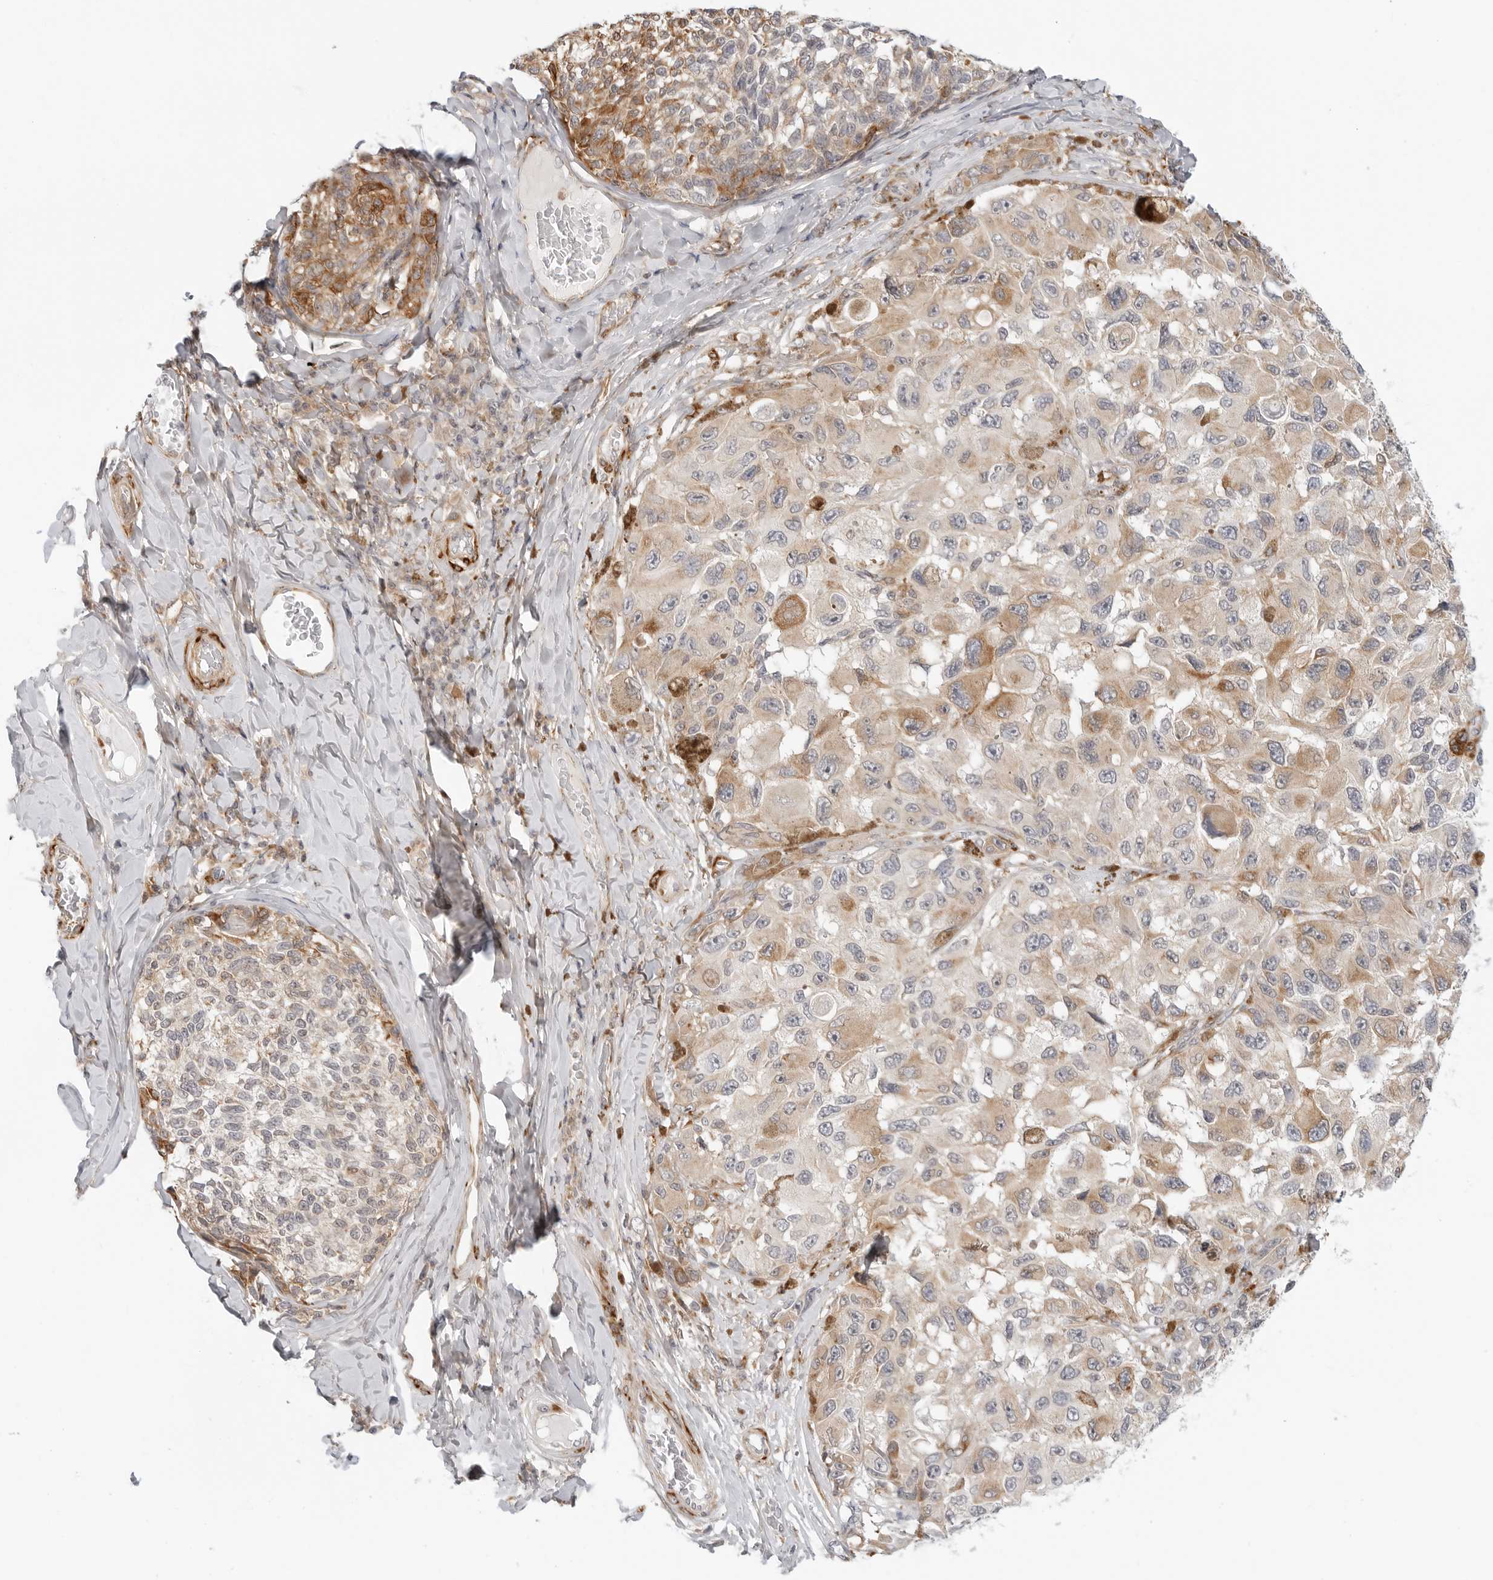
{"staining": {"intensity": "moderate", "quantity": ">75%", "location": "cytoplasmic/membranous"}, "tissue": "melanoma", "cell_type": "Tumor cells", "image_type": "cancer", "snomed": [{"axis": "morphology", "description": "Malignant melanoma, NOS"}, {"axis": "topography", "description": "Skin"}], "caption": "Human melanoma stained for a protein (brown) exhibits moderate cytoplasmic/membranous positive expression in approximately >75% of tumor cells.", "gene": "C1QTNF1", "patient": {"sex": "female", "age": 73}}